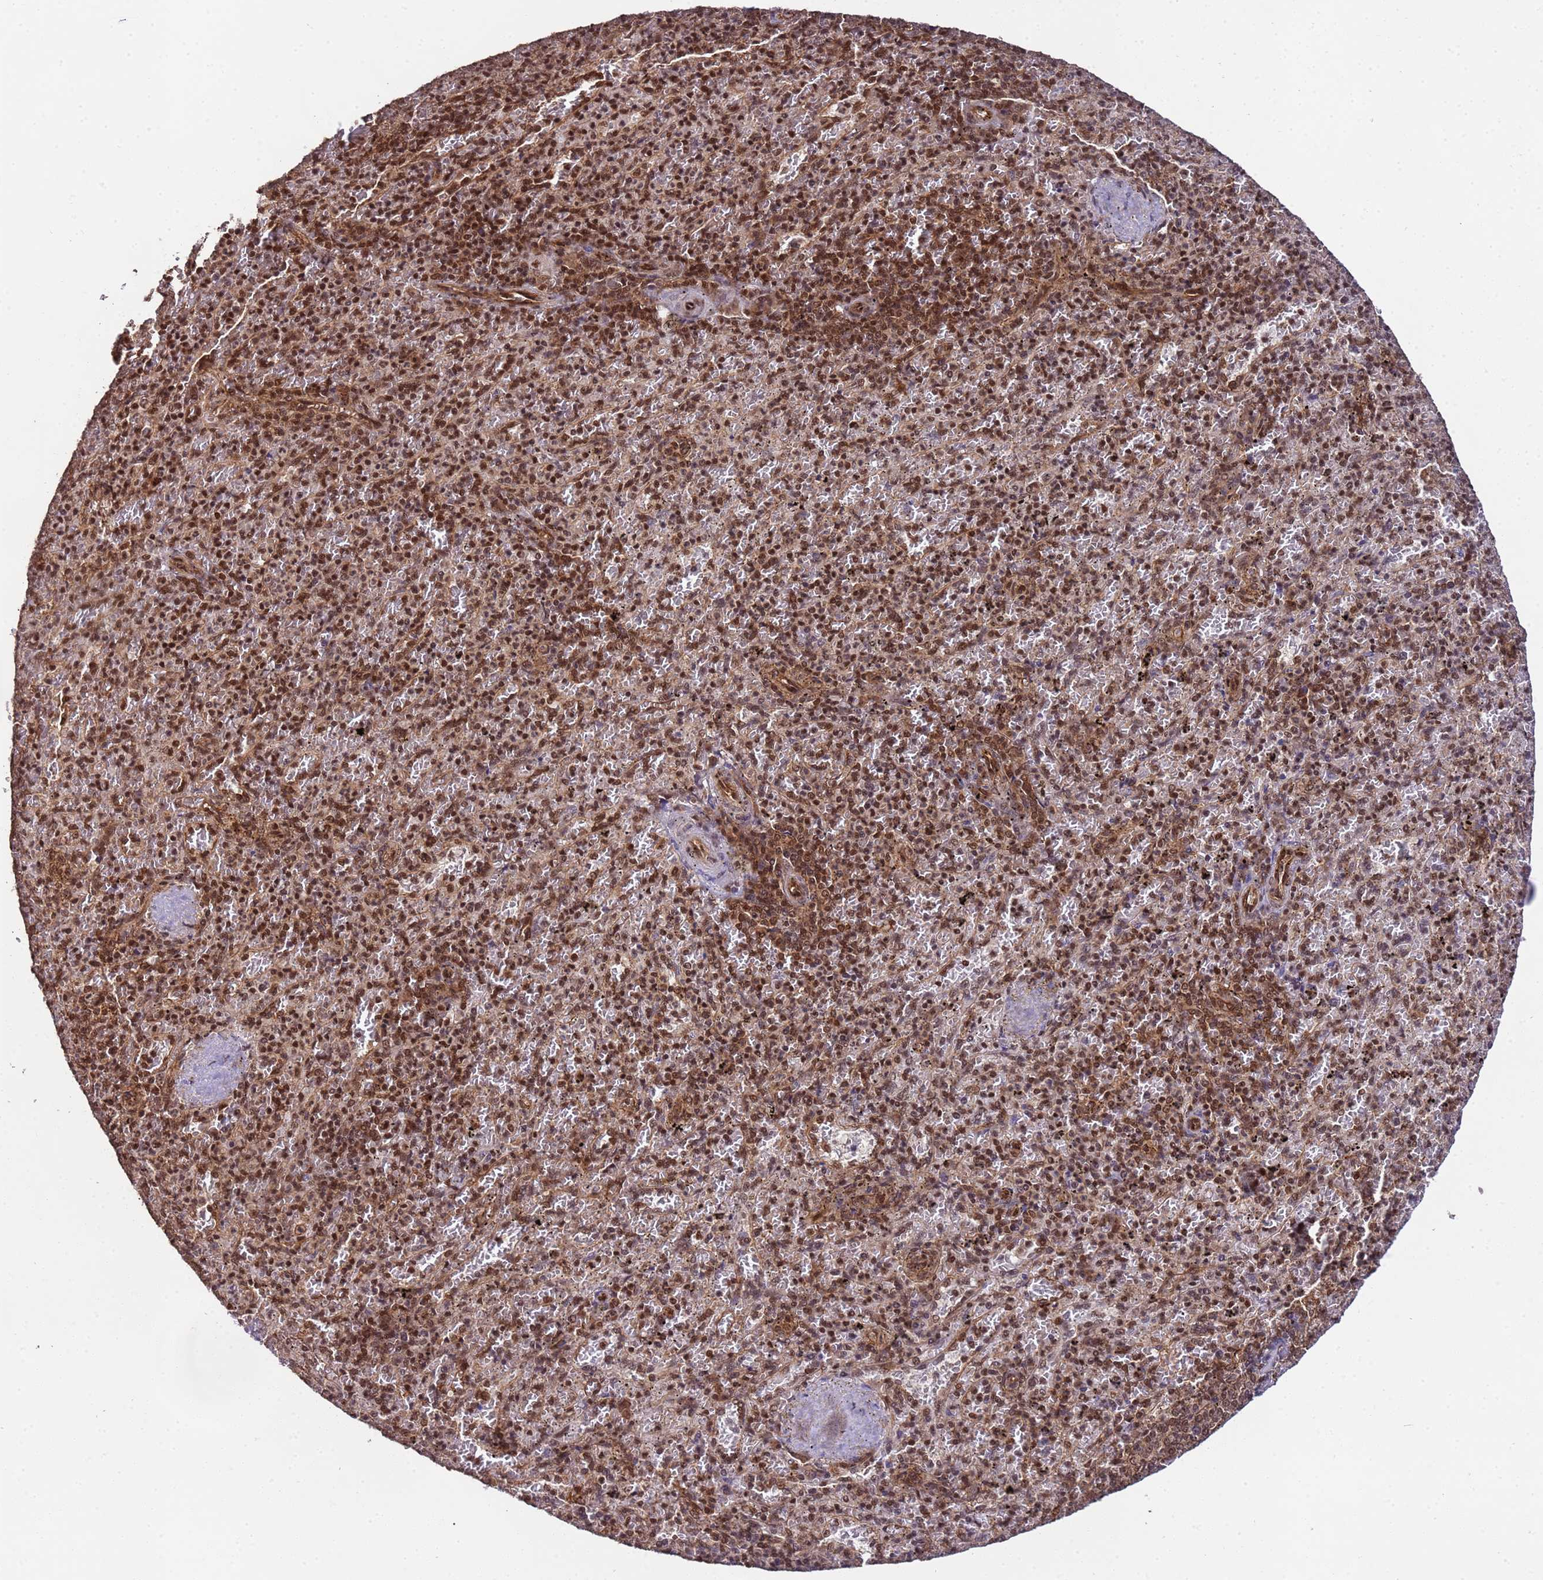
{"staining": {"intensity": "strong", "quantity": ">75%", "location": "nuclear"}, "tissue": "spleen", "cell_type": "Cells in red pulp", "image_type": "normal", "snomed": [{"axis": "morphology", "description": "Normal tissue, NOS"}, {"axis": "topography", "description": "Spleen"}], "caption": "DAB (3,3'-diaminobenzidine) immunohistochemical staining of benign spleen demonstrates strong nuclear protein expression in about >75% of cells in red pulp. Nuclei are stained in blue.", "gene": "SYF2", "patient": {"sex": "male", "age": 82}}